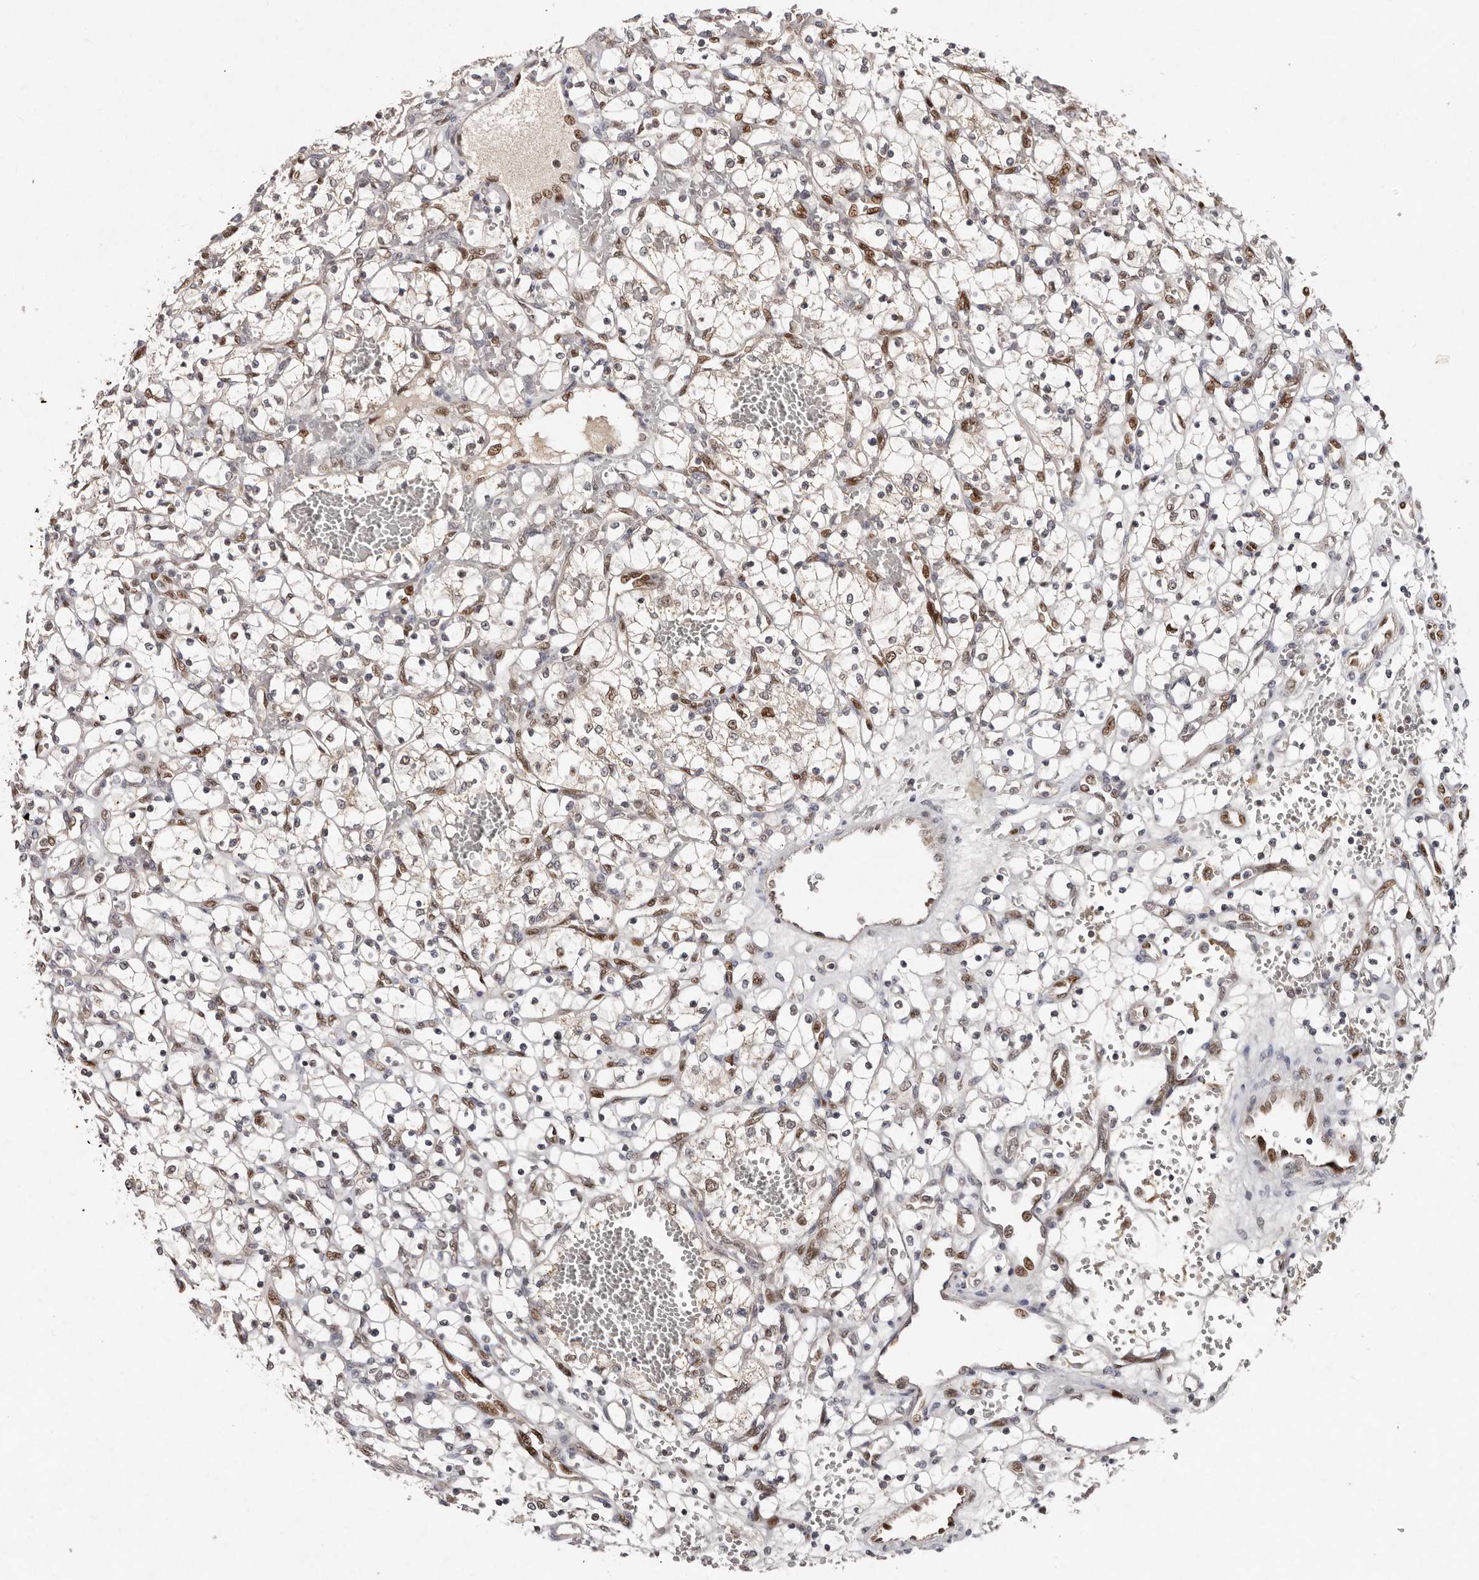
{"staining": {"intensity": "moderate", "quantity": "<25%", "location": "nuclear"}, "tissue": "renal cancer", "cell_type": "Tumor cells", "image_type": "cancer", "snomed": [{"axis": "morphology", "description": "Adenocarcinoma, NOS"}, {"axis": "topography", "description": "Kidney"}], "caption": "Human renal cancer stained for a protein (brown) exhibits moderate nuclear positive staining in approximately <25% of tumor cells.", "gene": "KLF7", "patient": {"sex": "female", "age": 69}}